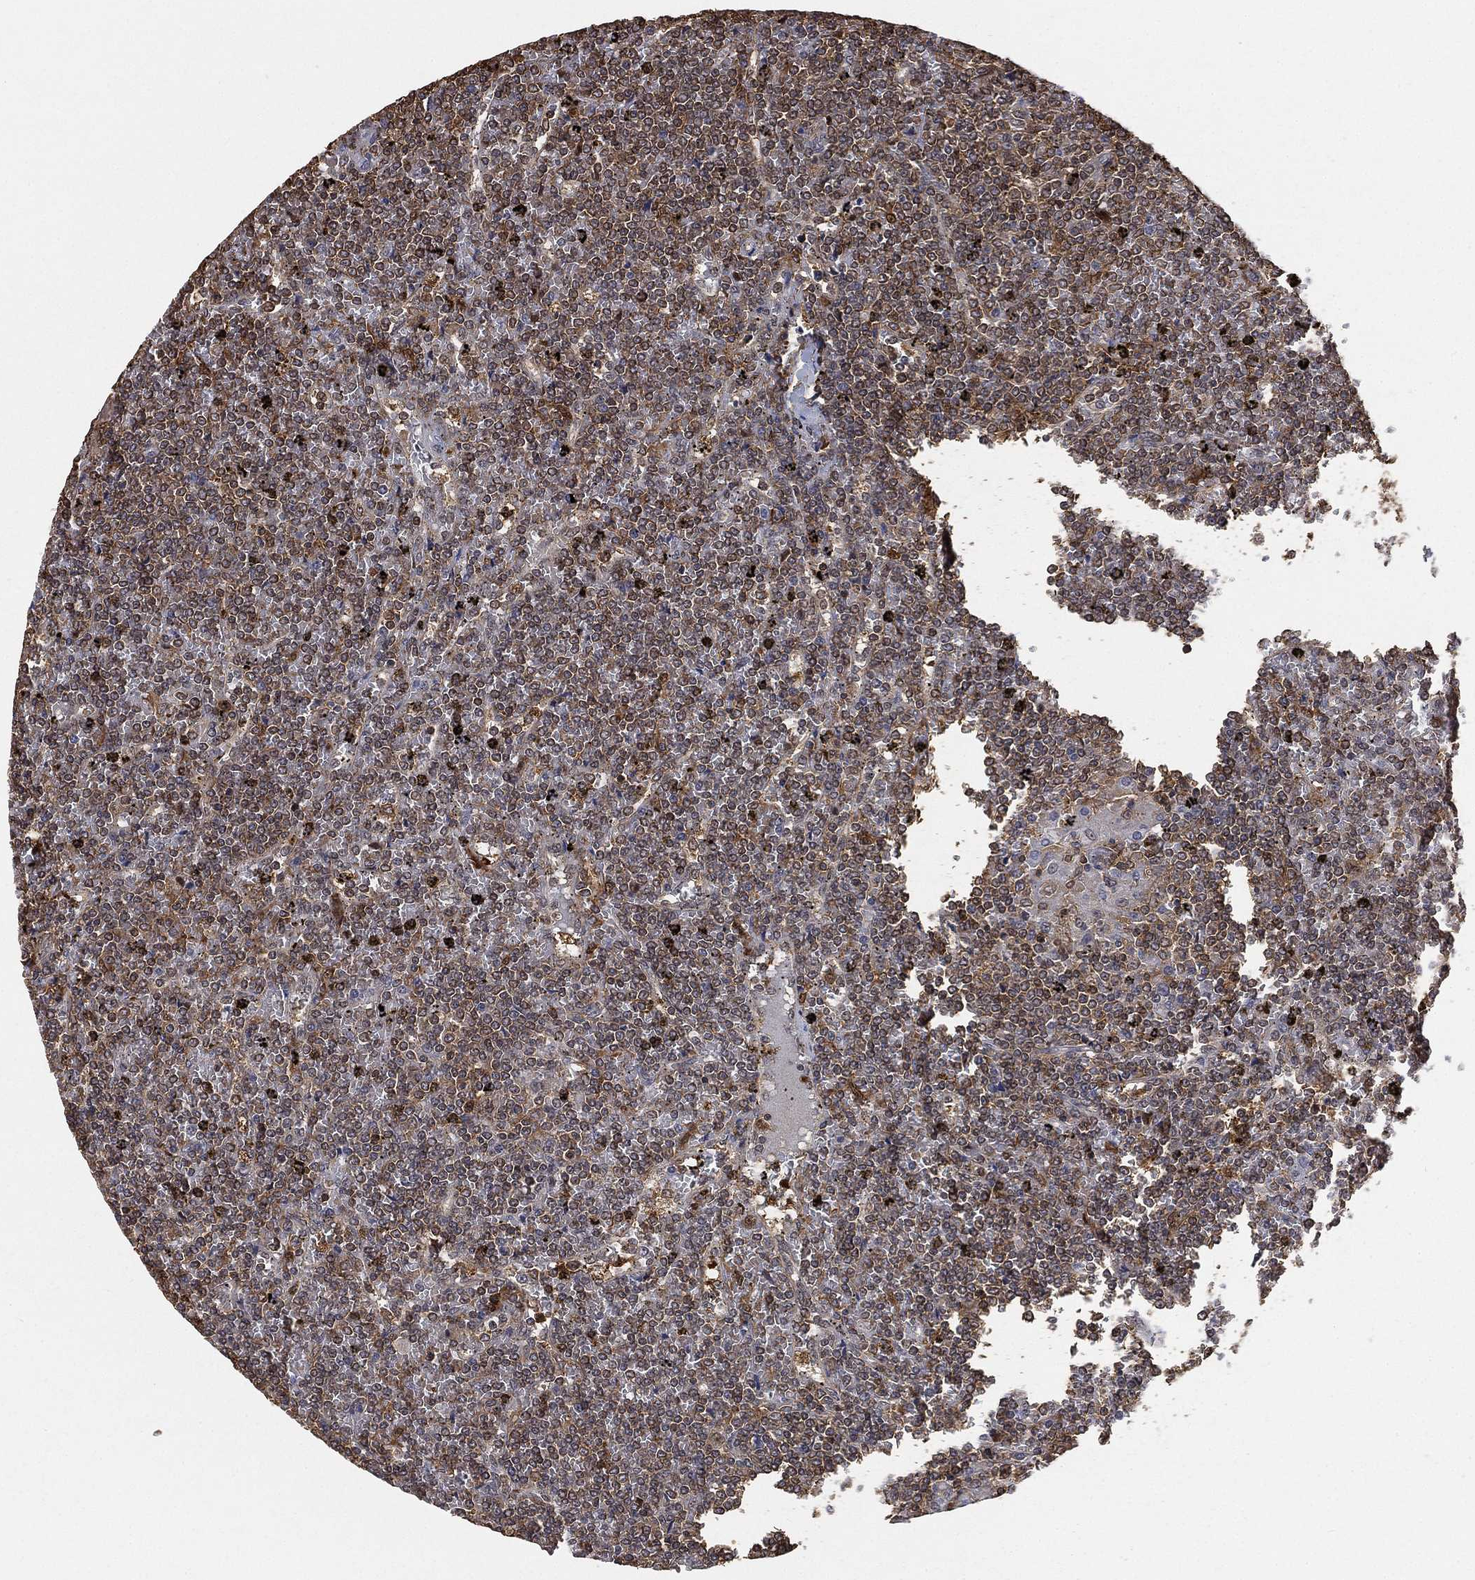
{"staining": {"intensity": "moderate", "quantity": "25%-75%", "location": "cytoplasmic/membranous"}, "tissue": "lymphoma", "cell_type": "Tumor cells", "image_type": "cancer", "snomed": [{"axis": "morphology", "description": "Malignant lymphoma, non-Hodgkin's type, Low grade"}, {"axis": "topography", "description": "Spleen"}], "caption": "Brown immunohistochemical staining in lymphoma displays moderate cytoplasmic/membranous positivity in approximately 25%-75% of tumor cells.", "gene": "CRYL1", "patient": {"sex": "female", "age": 19}}